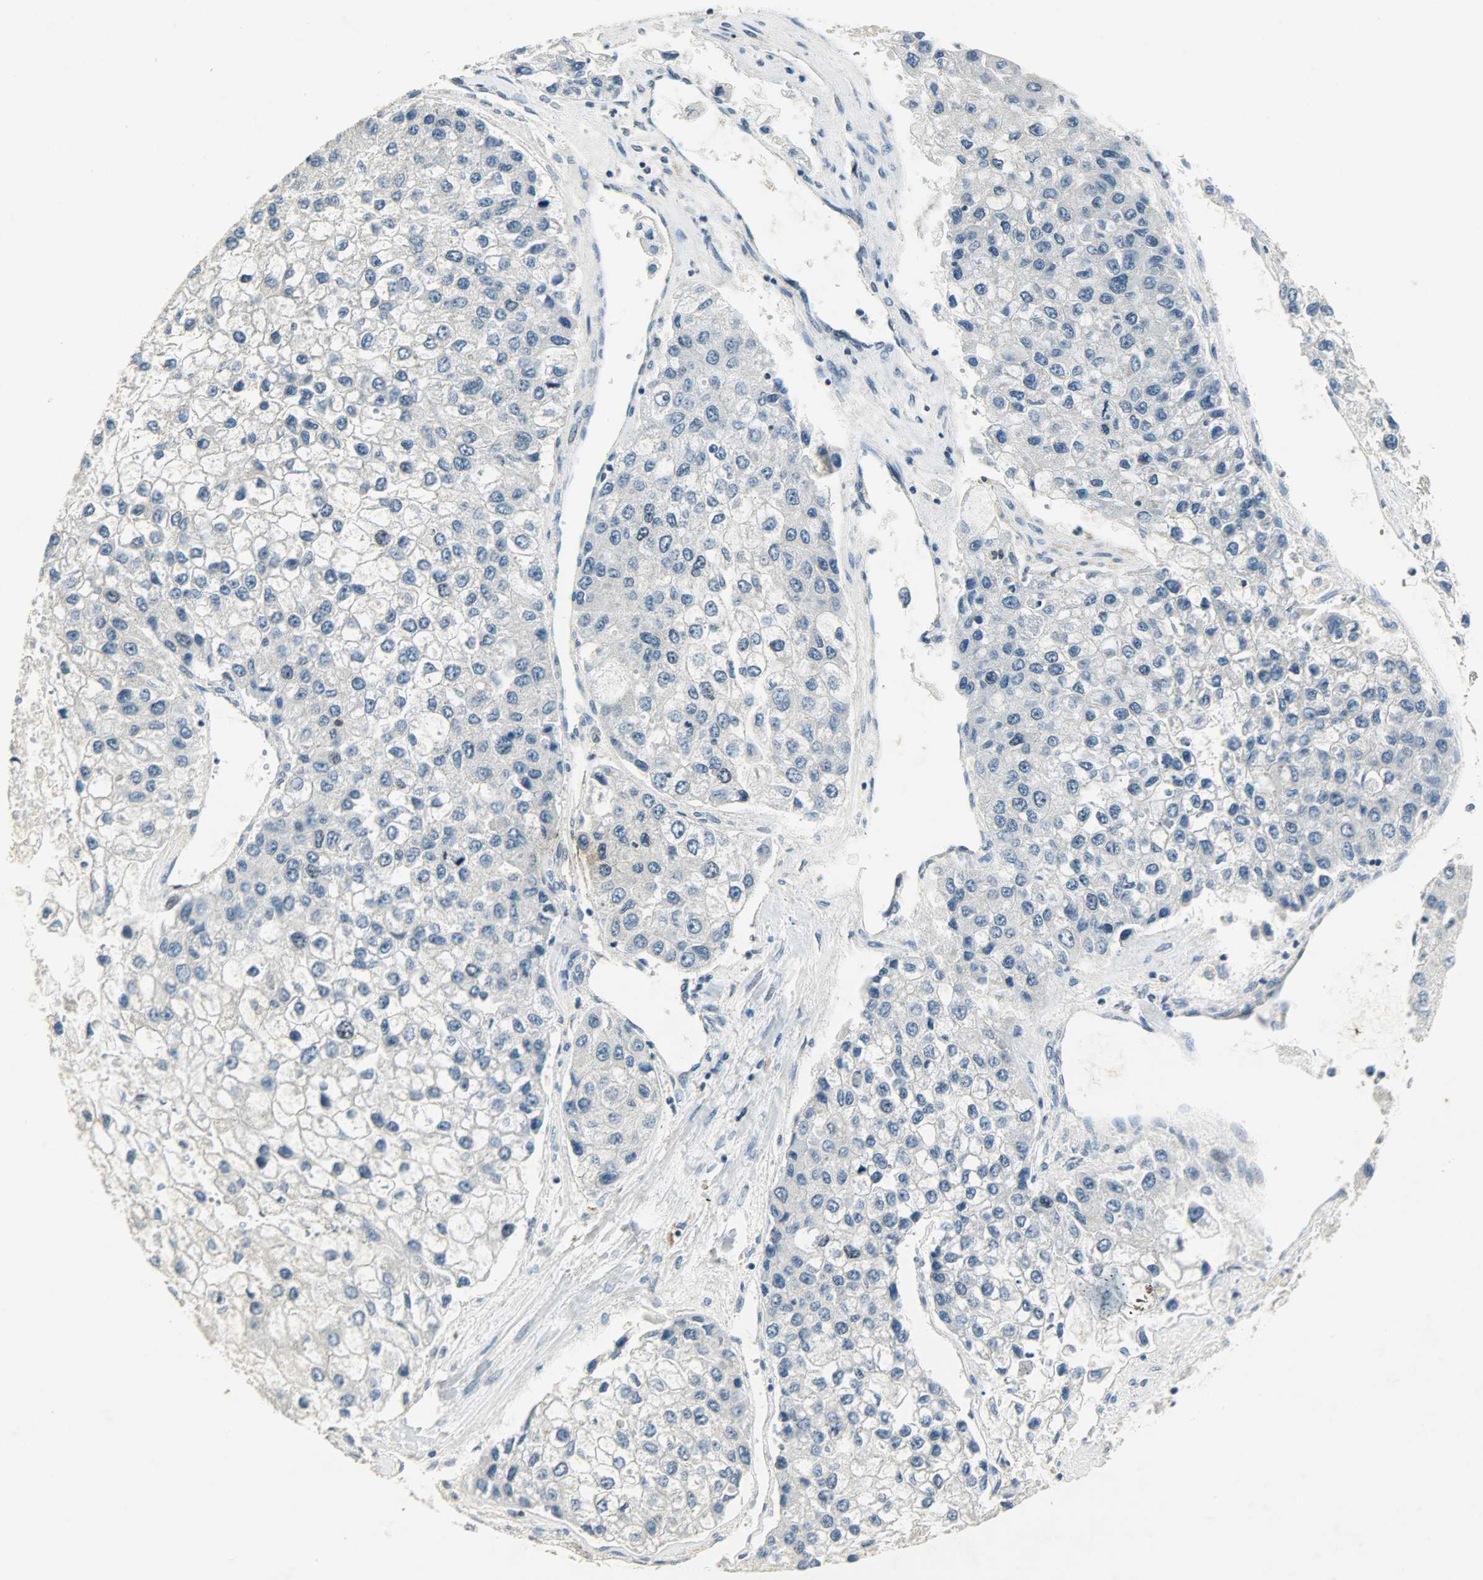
{"staining": {"intensity": "negative", "quantity": "none", "location": "none"}, "tissue": "liver cancer", "cell_type": "Tumor cells", "image_type": "cancer", "snomed": [{"axis": "morphology", "description": "Carcinoma, Hepatocellular, NOS"}, {"axis": "topography", "description": "Liver"}], "caption": "Tumor cells show no significant expression in liver cancer.", "gene": "AURKB", "patient": {"sex": "female", "age": 66}}